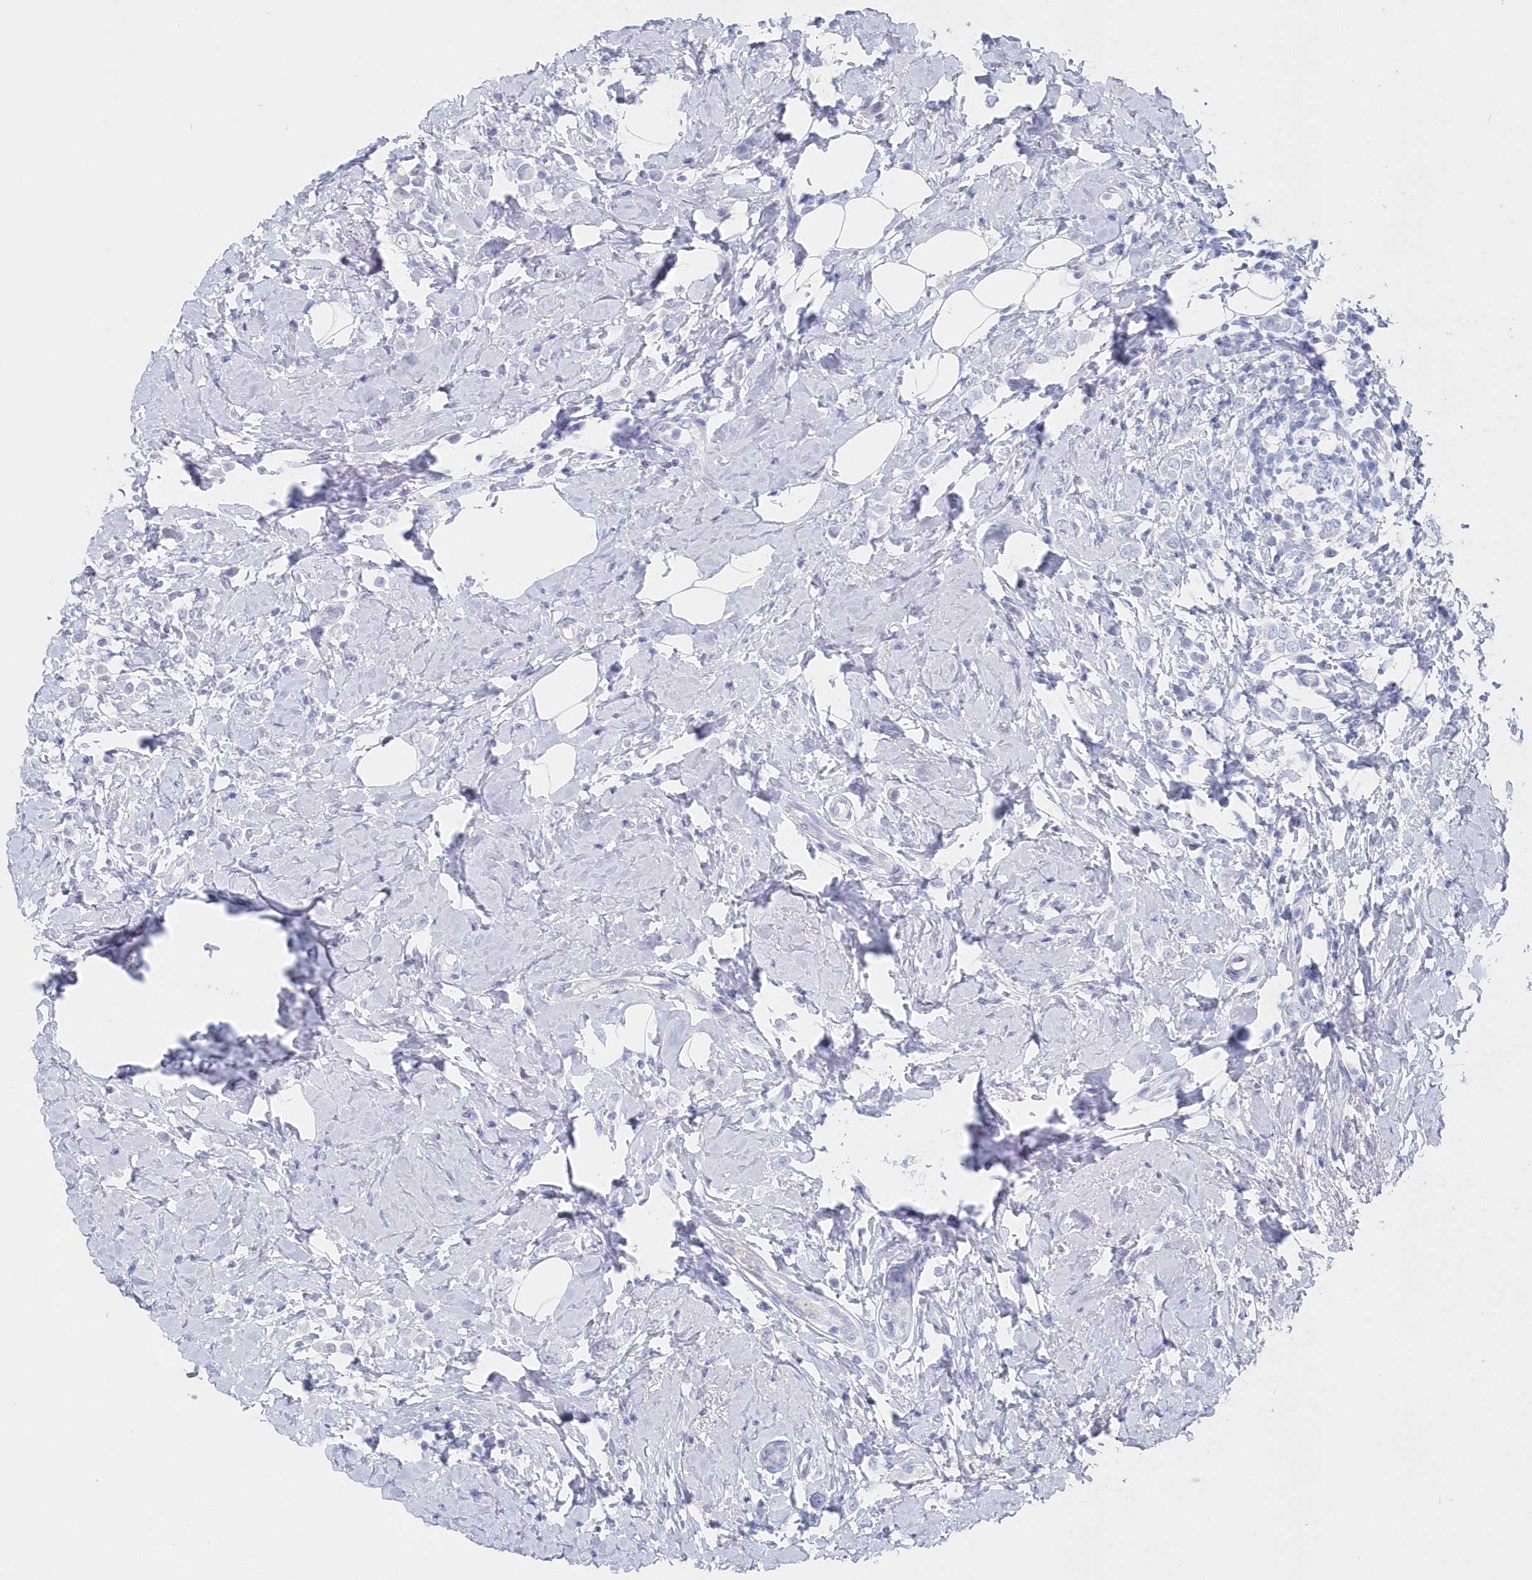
{"staining": {"intensity": "negative", "quantity": "none", "location": "none"}, "tissue": "breast cancer", "cell_type": "Tumor cells", "image_type": "cancer", "snomed": [{"axis": "morphology", "description": "Lobular carcinoma"}, {"axis": "topography", "description": "Breast"}], "caption": "The micrograph displays no significant staining in tumor cells of lobular carcinoma (breast).", "gene": "CSNK1G2", "patient": {"sex": "female", "age": 47}}